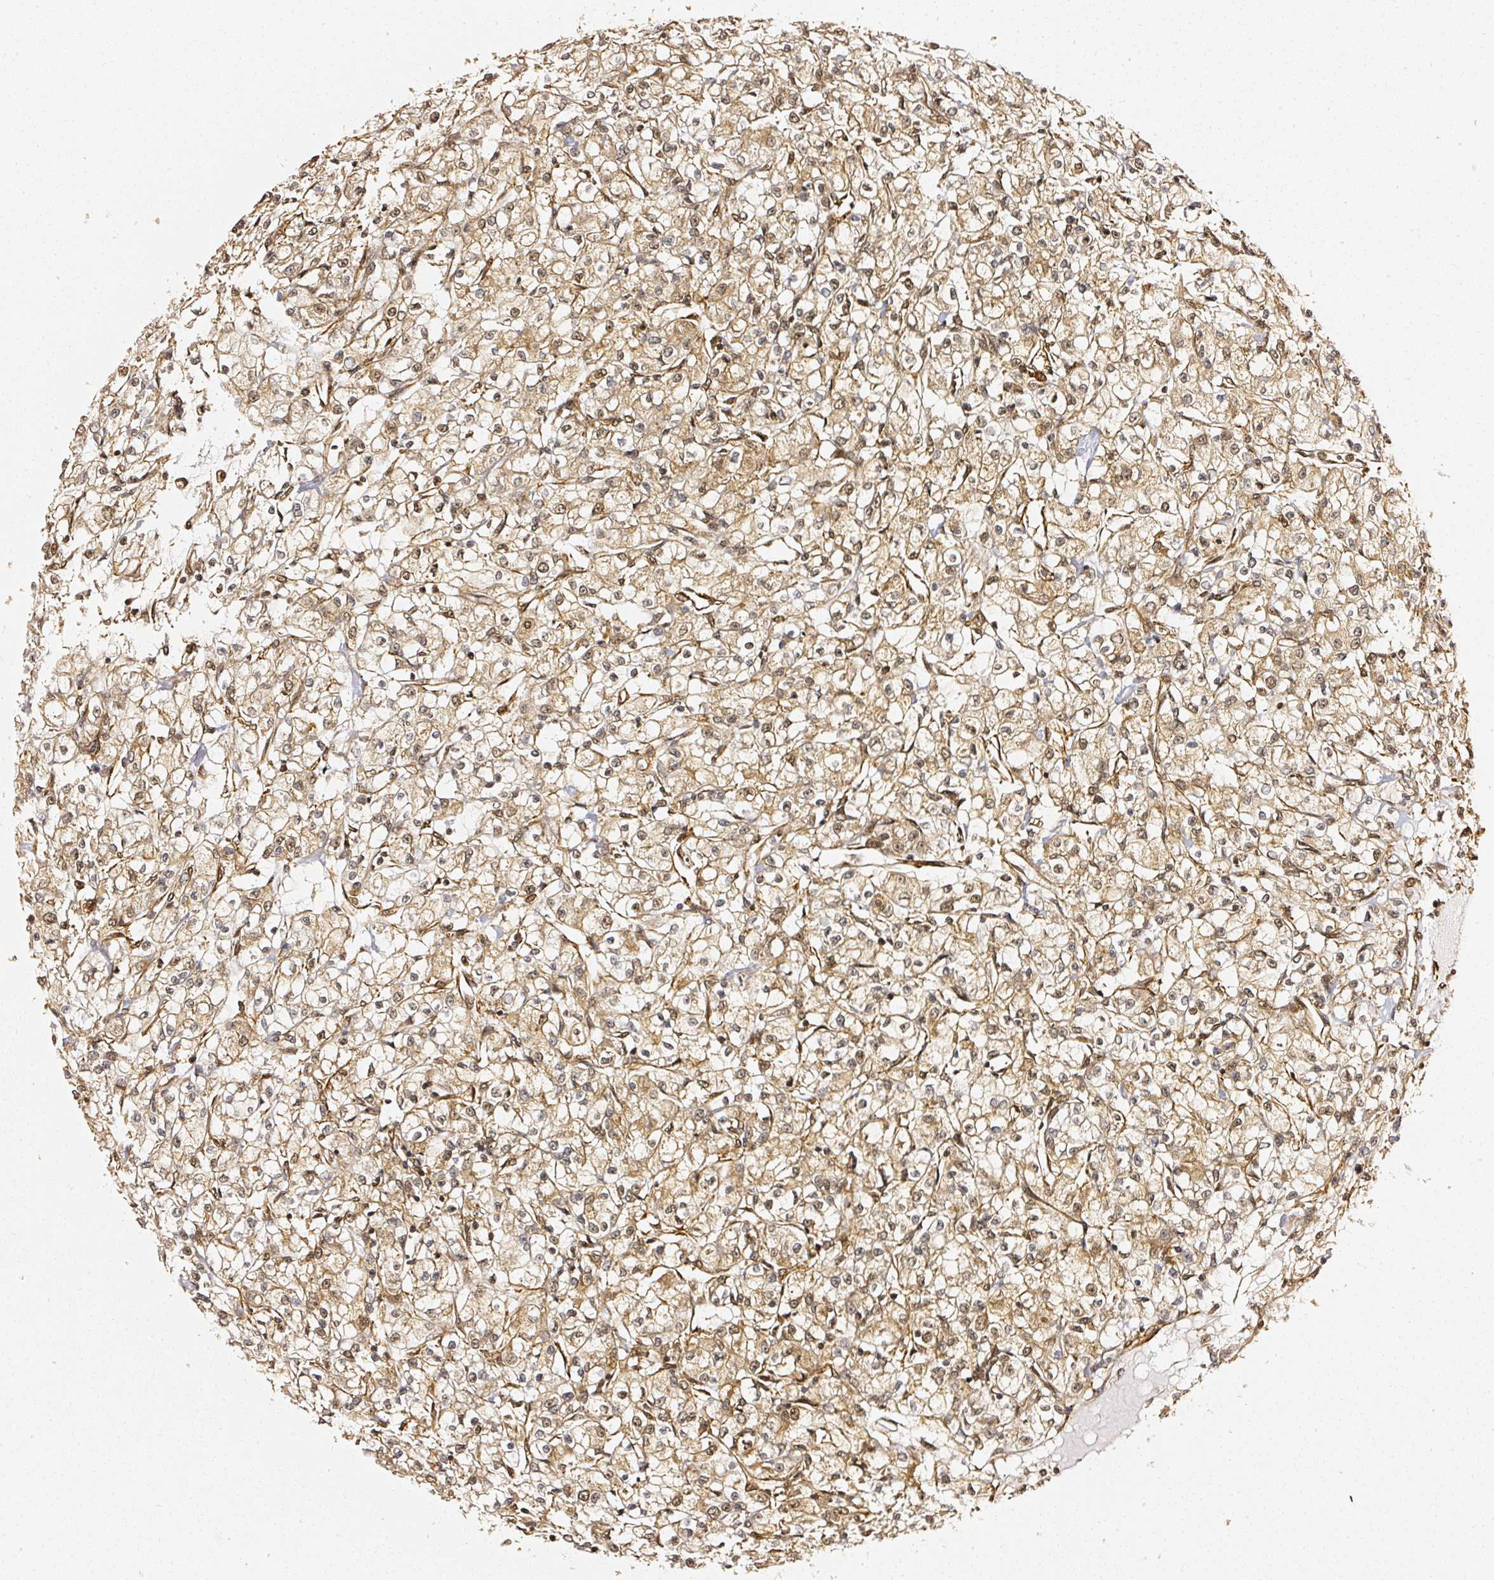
{"staining": {"intensity": "moderate", "quantity": ">75%", "location": "cytoplasmic/membranous,nuclear"}, "tissue": "renal cancer", "cell_type": "Tumor cells", "image_type": "cancer", "snomed": [{"axis": "morphology", "description": "Adenocarcinoma, NOS"}, {"axis": "topography", "description": "Kidney"}], "caption": "Immunohistochemical staining of renal adenocarcinoma reveals medium levels of moderate cytoplasmic/membranous and nuclear positivity in about >75% of tumor cells. The protein is stained brown, and the nuclei are stained in blue (DAB IHC with brightfield microscopy, high magnification).", "gene": "PSMD1", "patient": {"sex": "female", "age": 59}}